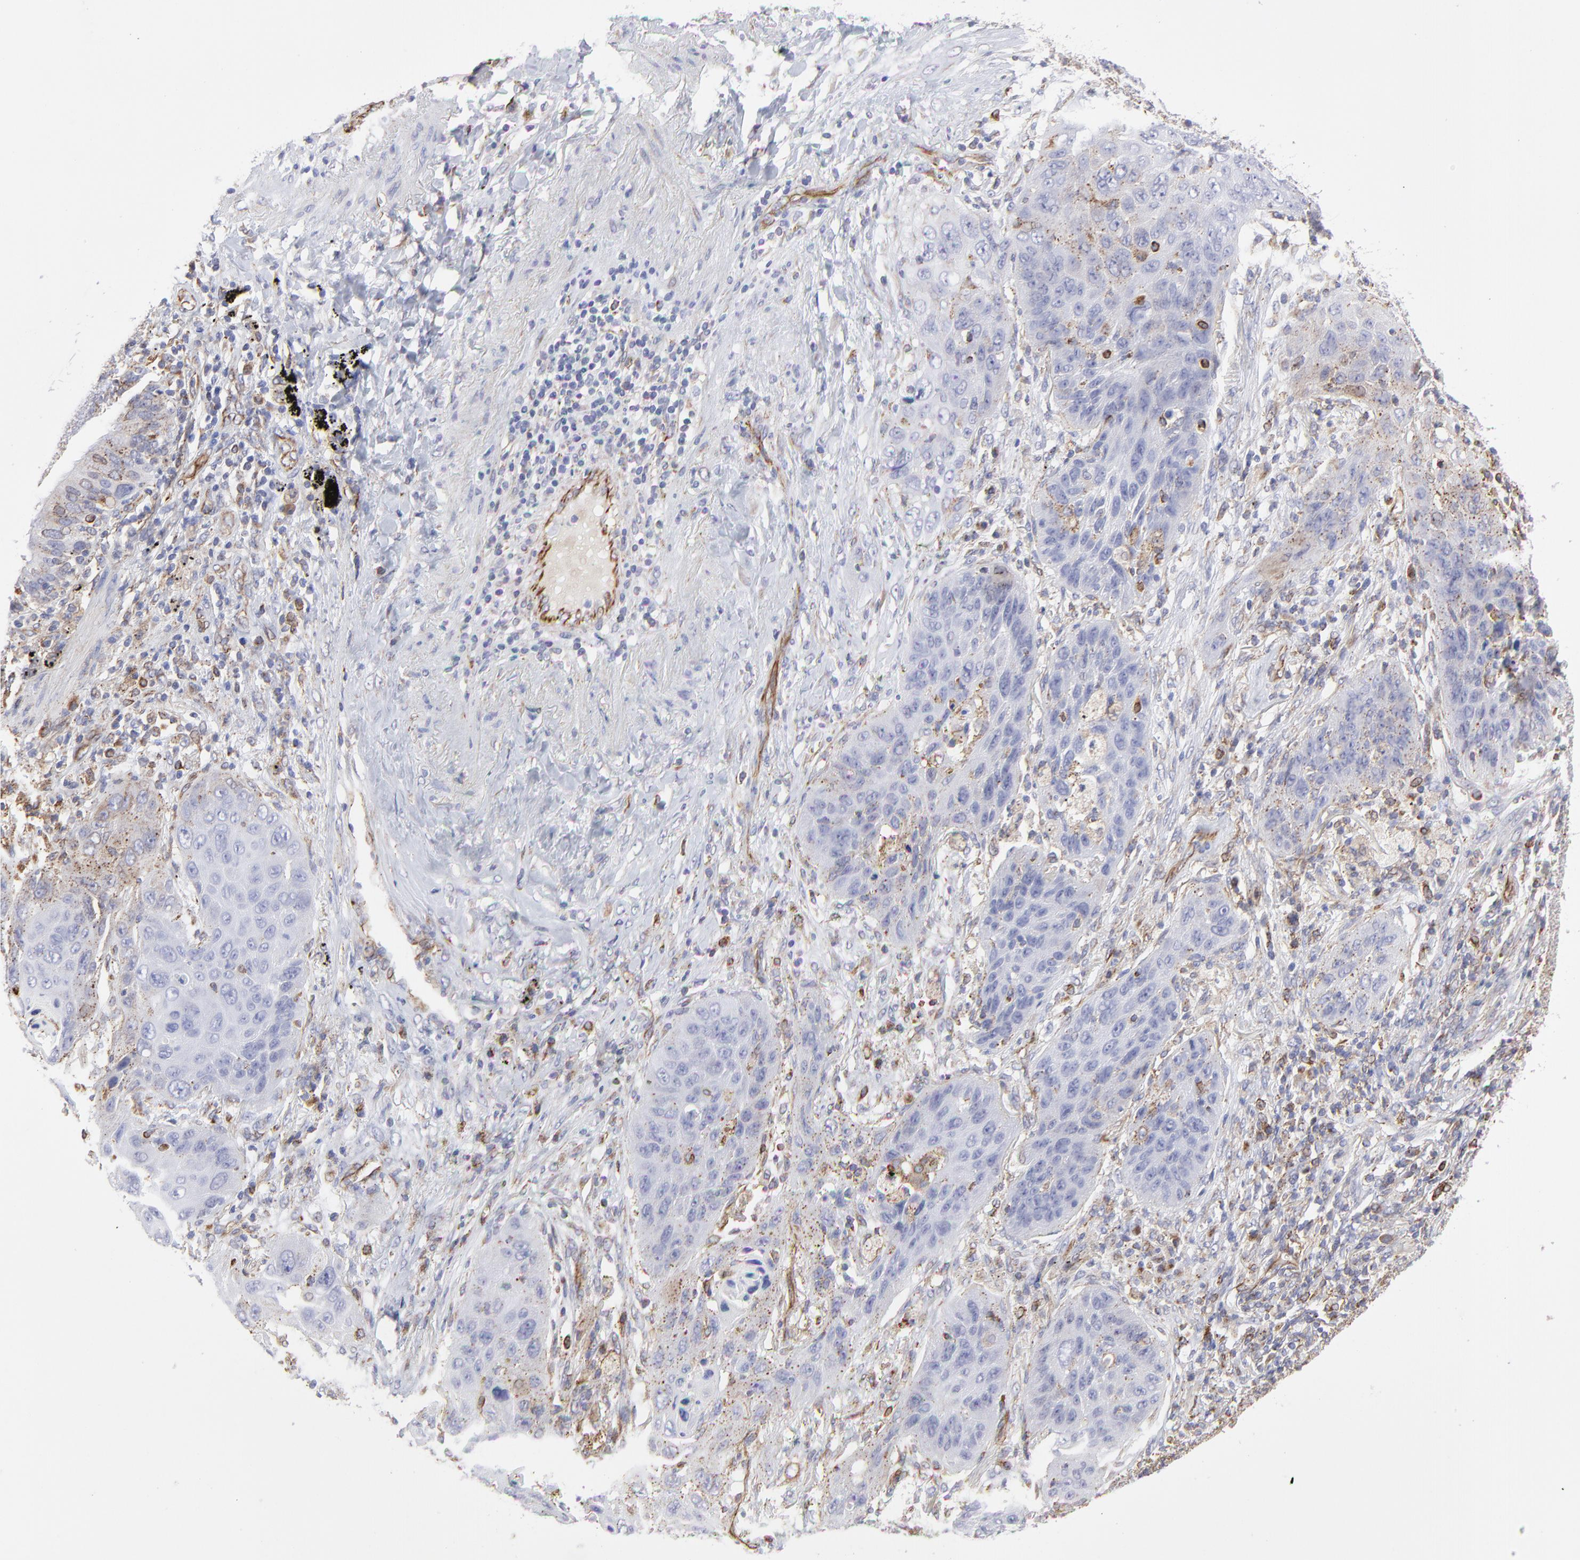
{"staining": {"intensity": "weak", "quantity": "<25%", "location": "cytoplasmic/membranous"}, "tissue": "lung cancer", "cell_type": "Tumor cells", "image_type": "cancer", "snomed": [{"axis": "morphology", "description": "Squamous cell carcinoma, NOS"}, {"axis": "topography", "description": "Lung"}], "caption": "IHC micrograph of squamous cell carcinoma (lung) stained for a protein (brown), which displays no staining in tumor cells. (DAB immunohistochemistry (IHC) visualized using brightfield microscopy, high magnification).", "gene": "COX8C", "patient": {"sex": "female", "age": 67}}